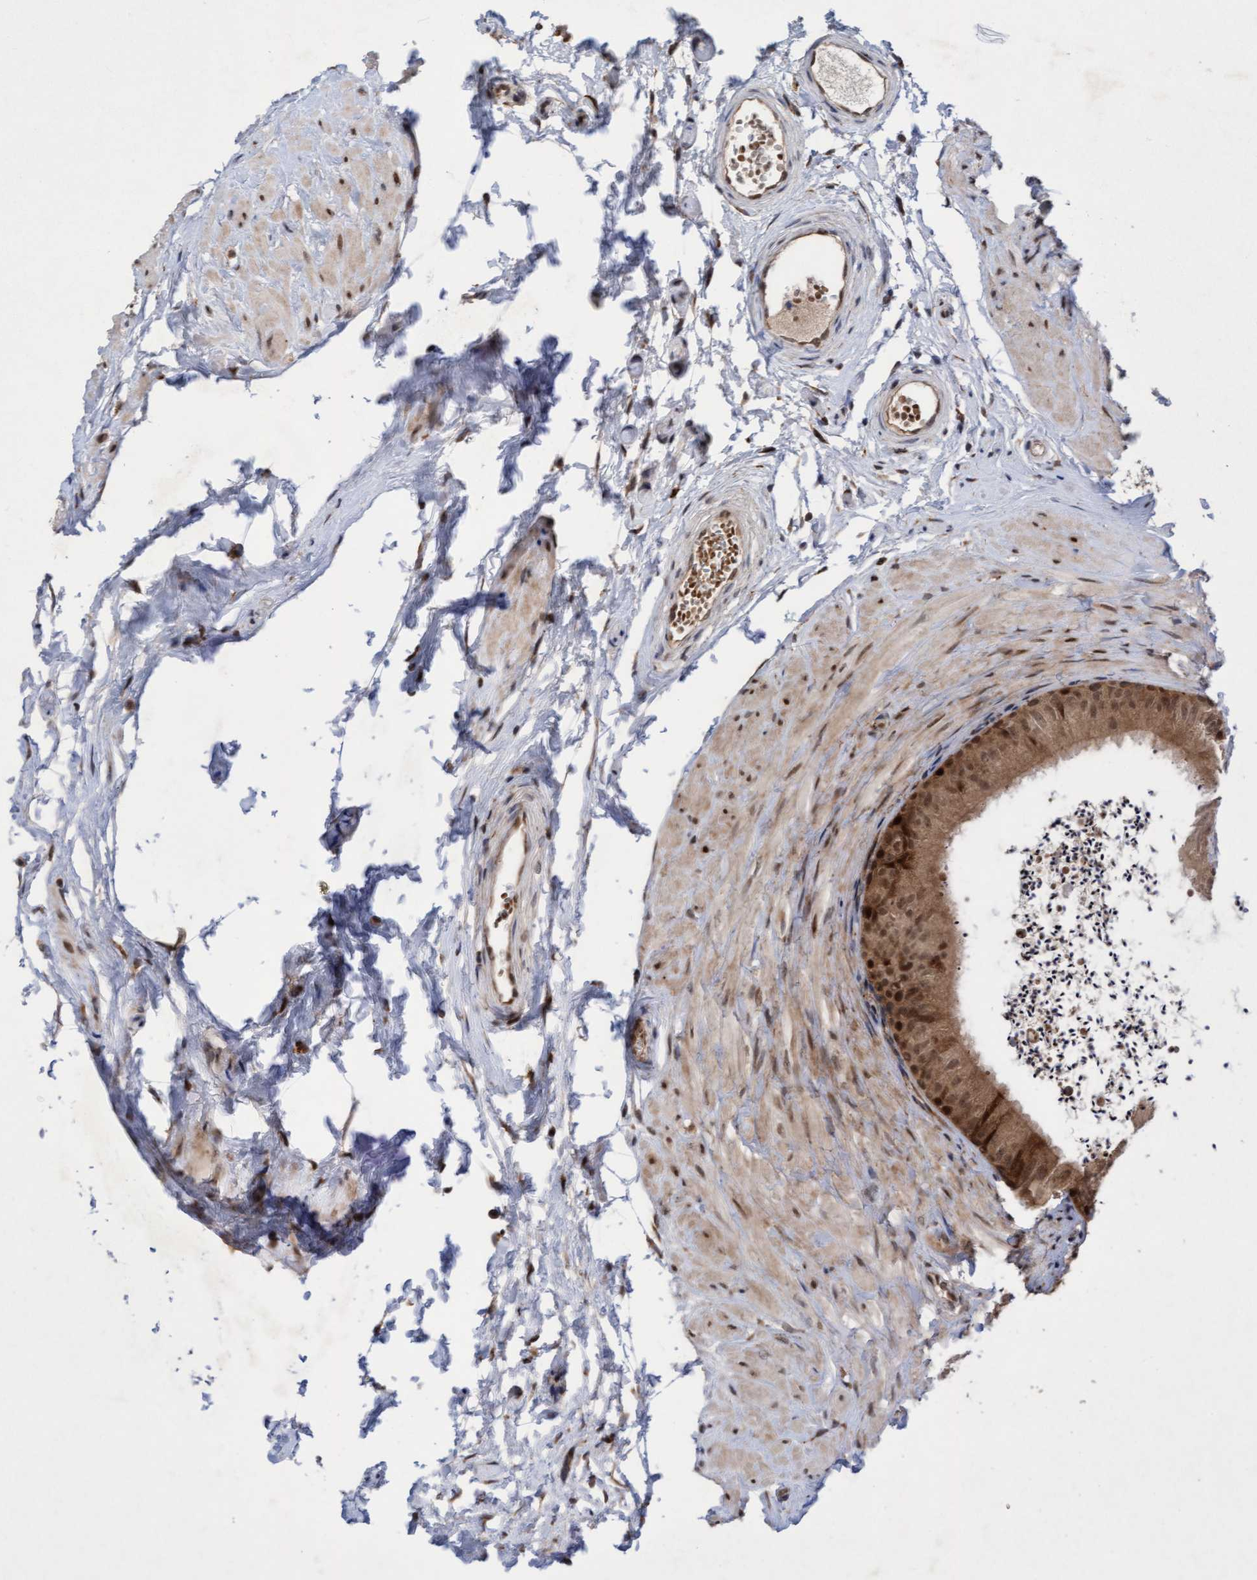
{"staining": {"intensity": "strong", "quantity": ">75%", "location": "cytoplasmic/membranous,nuclear"}, "tissue": "epididymis", "cell_type": "Glandular cells", "image_type": "normal", "snomed": [{"axis": "morphology", "description": "Normal tissue, NOS"}, {"axis": "topography", "description": "Epididymis"}], "caption": "The histopathology image shows staining of benign epididymis, revealing strong cytoplasmic/membranous,nuclear protein positivity (brown color) within glandular cells. The protein is stained brown, and the nuclei are stained in blue (DAB IHC with brightfield microscopy, high magnification).", "gene": "TANC2", "patient": {"sex": "male", "age": 56}}